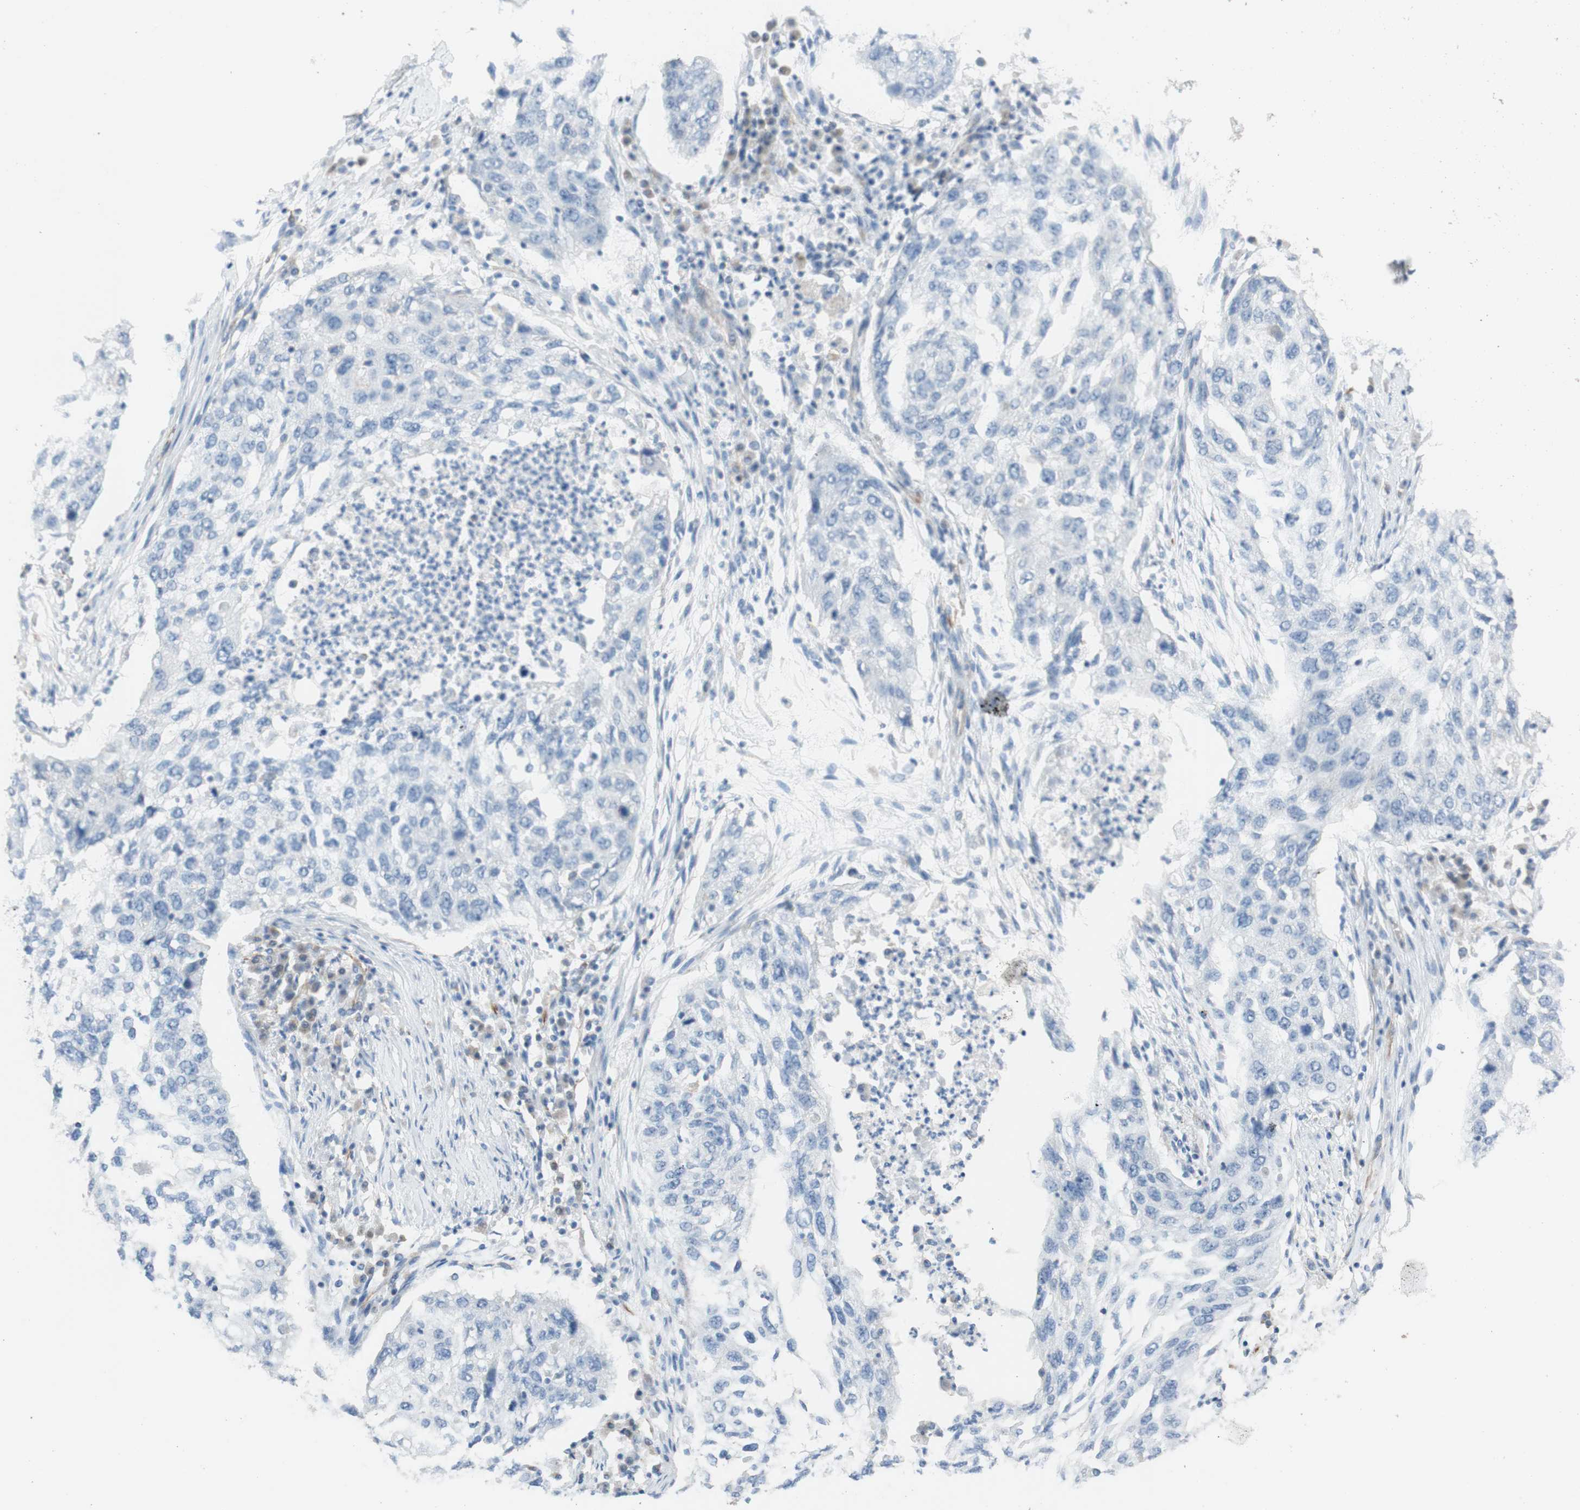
{"staining": {"intensity": "negative", "quantity": "none", "location": "none"}, "tissue": "lung cancer", "cell_type": "Tumor cells", "image_type": "cancer", "snomed": [{"axis": "morphology", "description": "Squamous cell carcinoma, NOS"}, {"axis": "topography", "description": "Lung"}], "caption": "Squamous cell carcinoma (lung) was stained to show a protein in brown. There is no significant staining in tumor cells. The staining was performed using DAB (3,3'-diaminobenzidine) to visualize the protein expression in brown, while the nuclei were stained in blue with hematoxylin (Magnification: 20x).", "gene": "POU2AF1", "patient": {"sex": "female", "age": 63}}